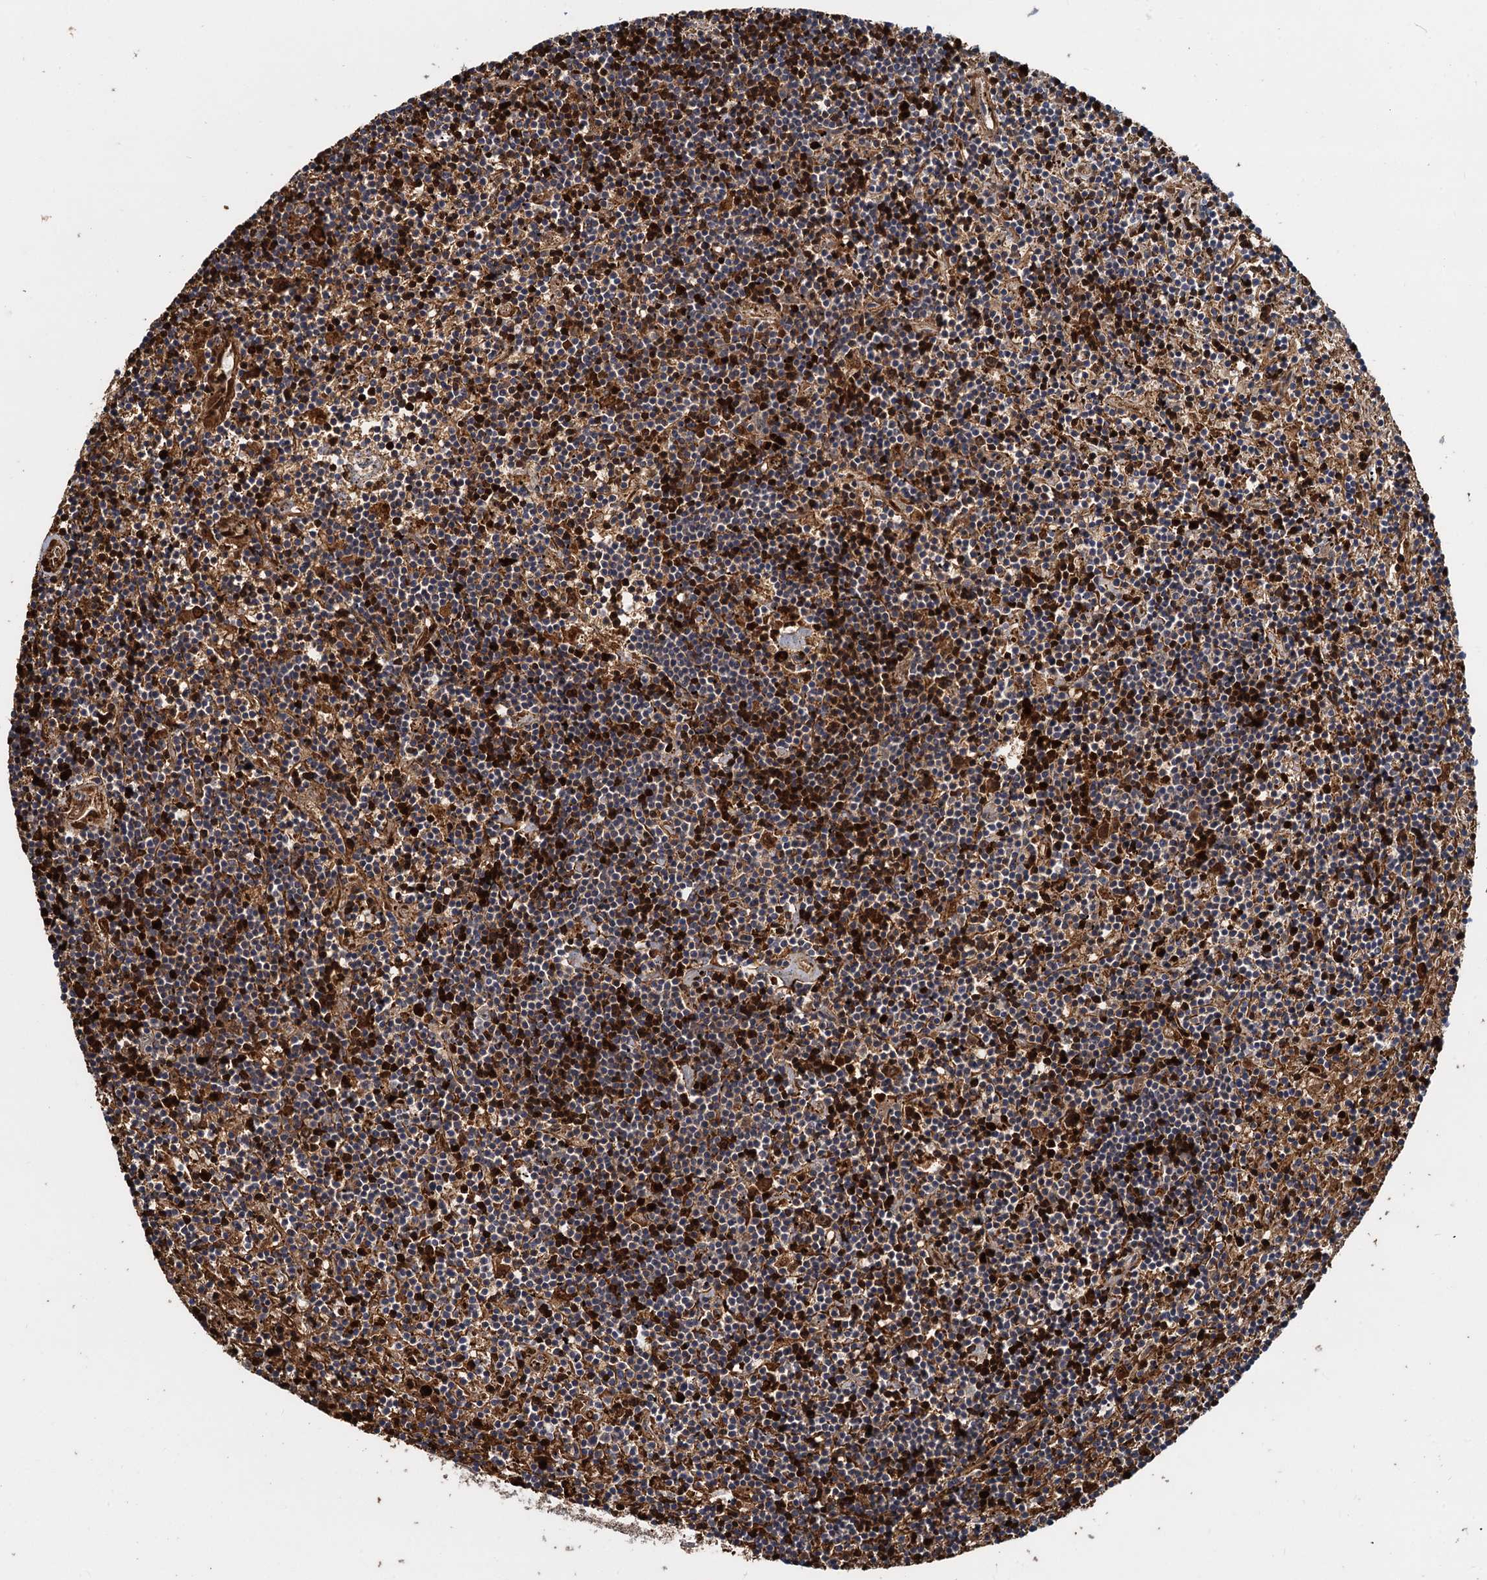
{"staining": {"intensity": "negative", "quantity": "none", "location": "none"}, "tissue": "lymphoma", "cell_type": "Tumor cells", "image_type": "cancer", "snomed": [{"axis": "morphology", "description": "Malignant lymphoma, non-Hodgkin's type, Low grade"}, {"axis": "topography", "description": "Spleen"}], "caption": "Immunohistochemistry of lymphoma reveals no positivity in tumor cells.", "gene": "FANCI", "patient": {"sex": "male", "age": 76}}